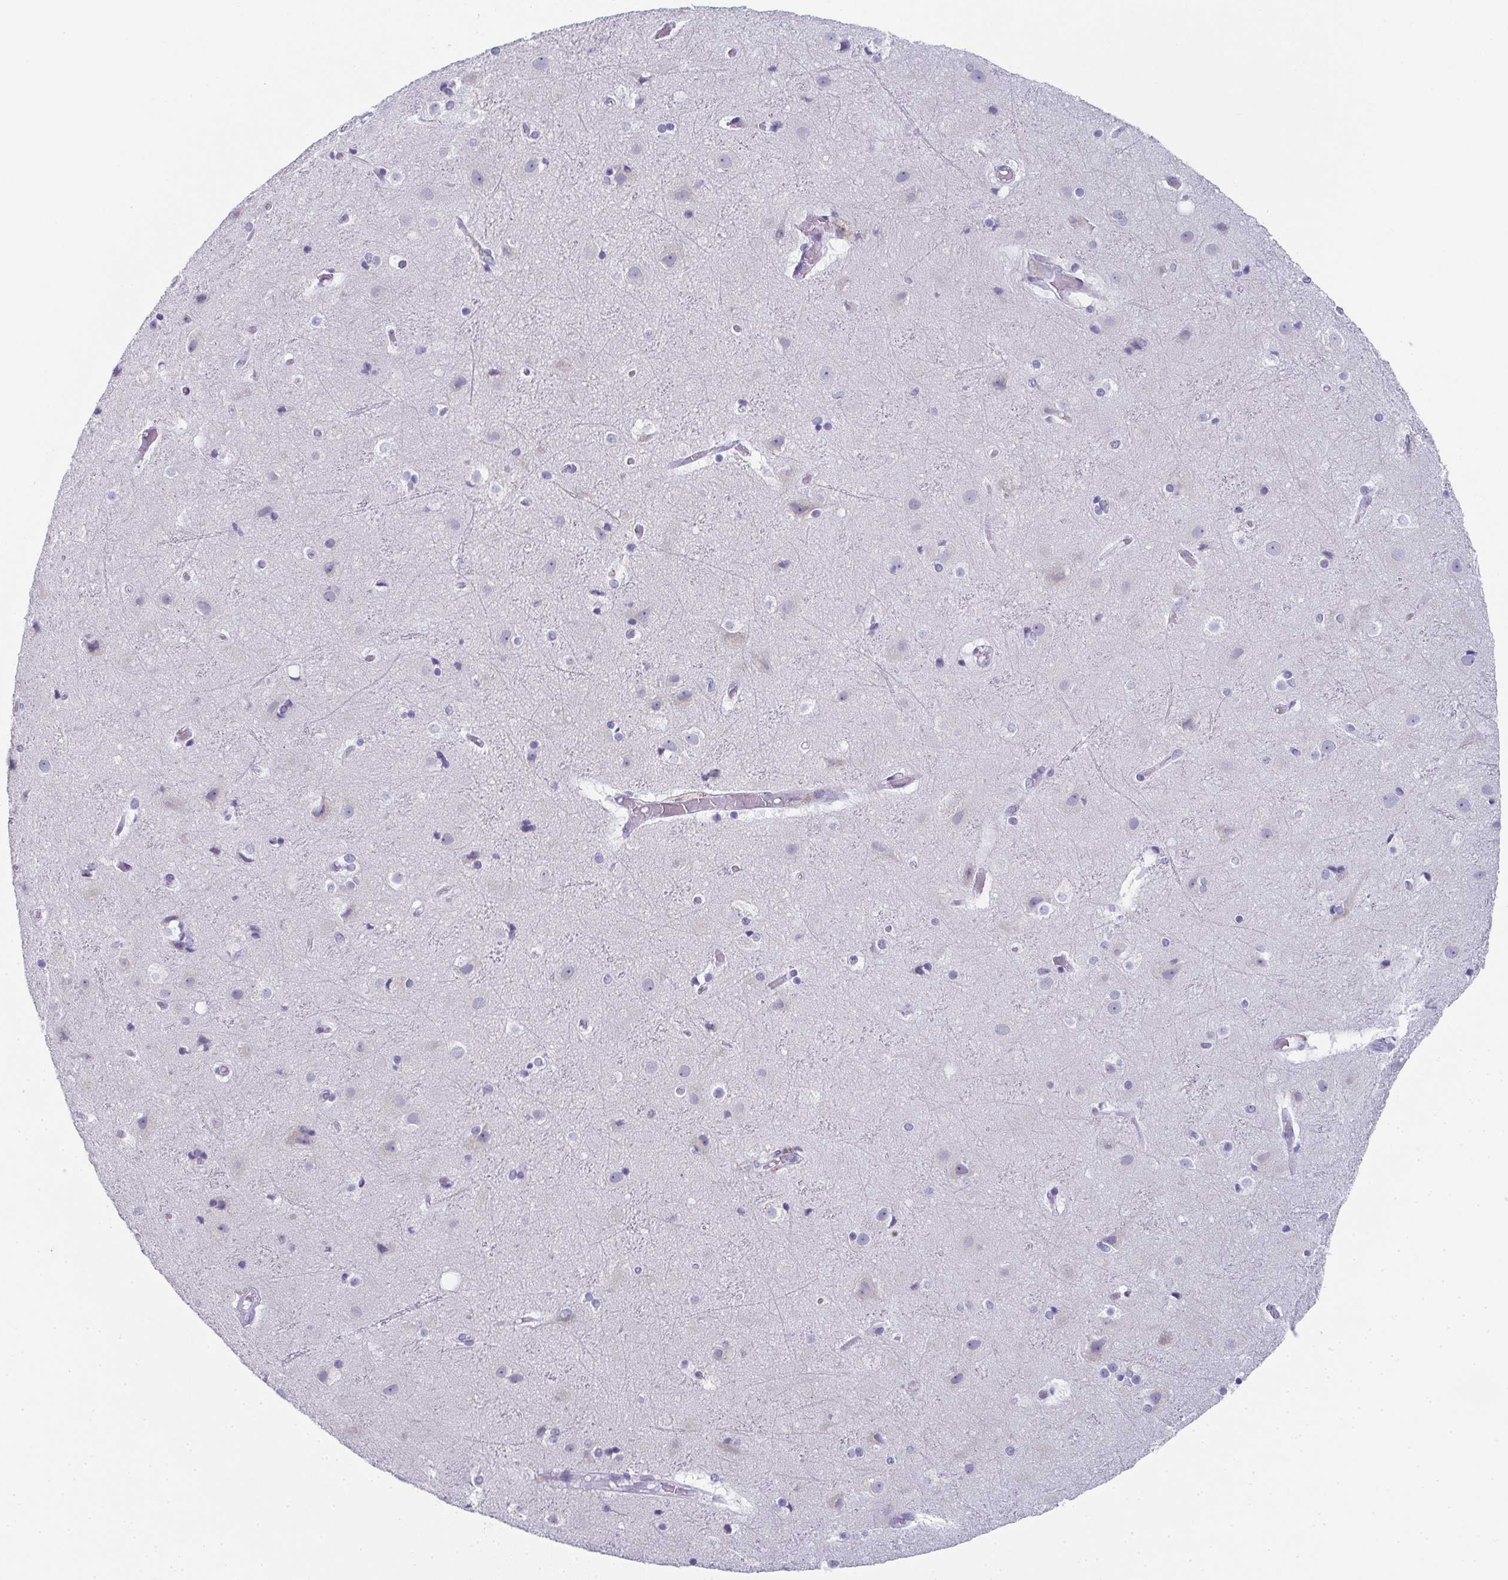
{"staining": {"intensity": "negative", "quantity": "none", "location": "none"}, "tissue": "cerebral cortex", "cell_type": "Endothelial cells", "image_type": "normal", "snomed": [{"axis": "morphology", "description": "Normal tissue, NOS"}, {"axis": "topography", "description": "Cerebral cortex"}], "caption": "High power microscopy image of an immunohistochemistry image of unremarkable cerebral cortex, revealing no significant staining in endothelial cells.", "gene": "PYCR3", "patient": {"sex": "female", "age": 52}}